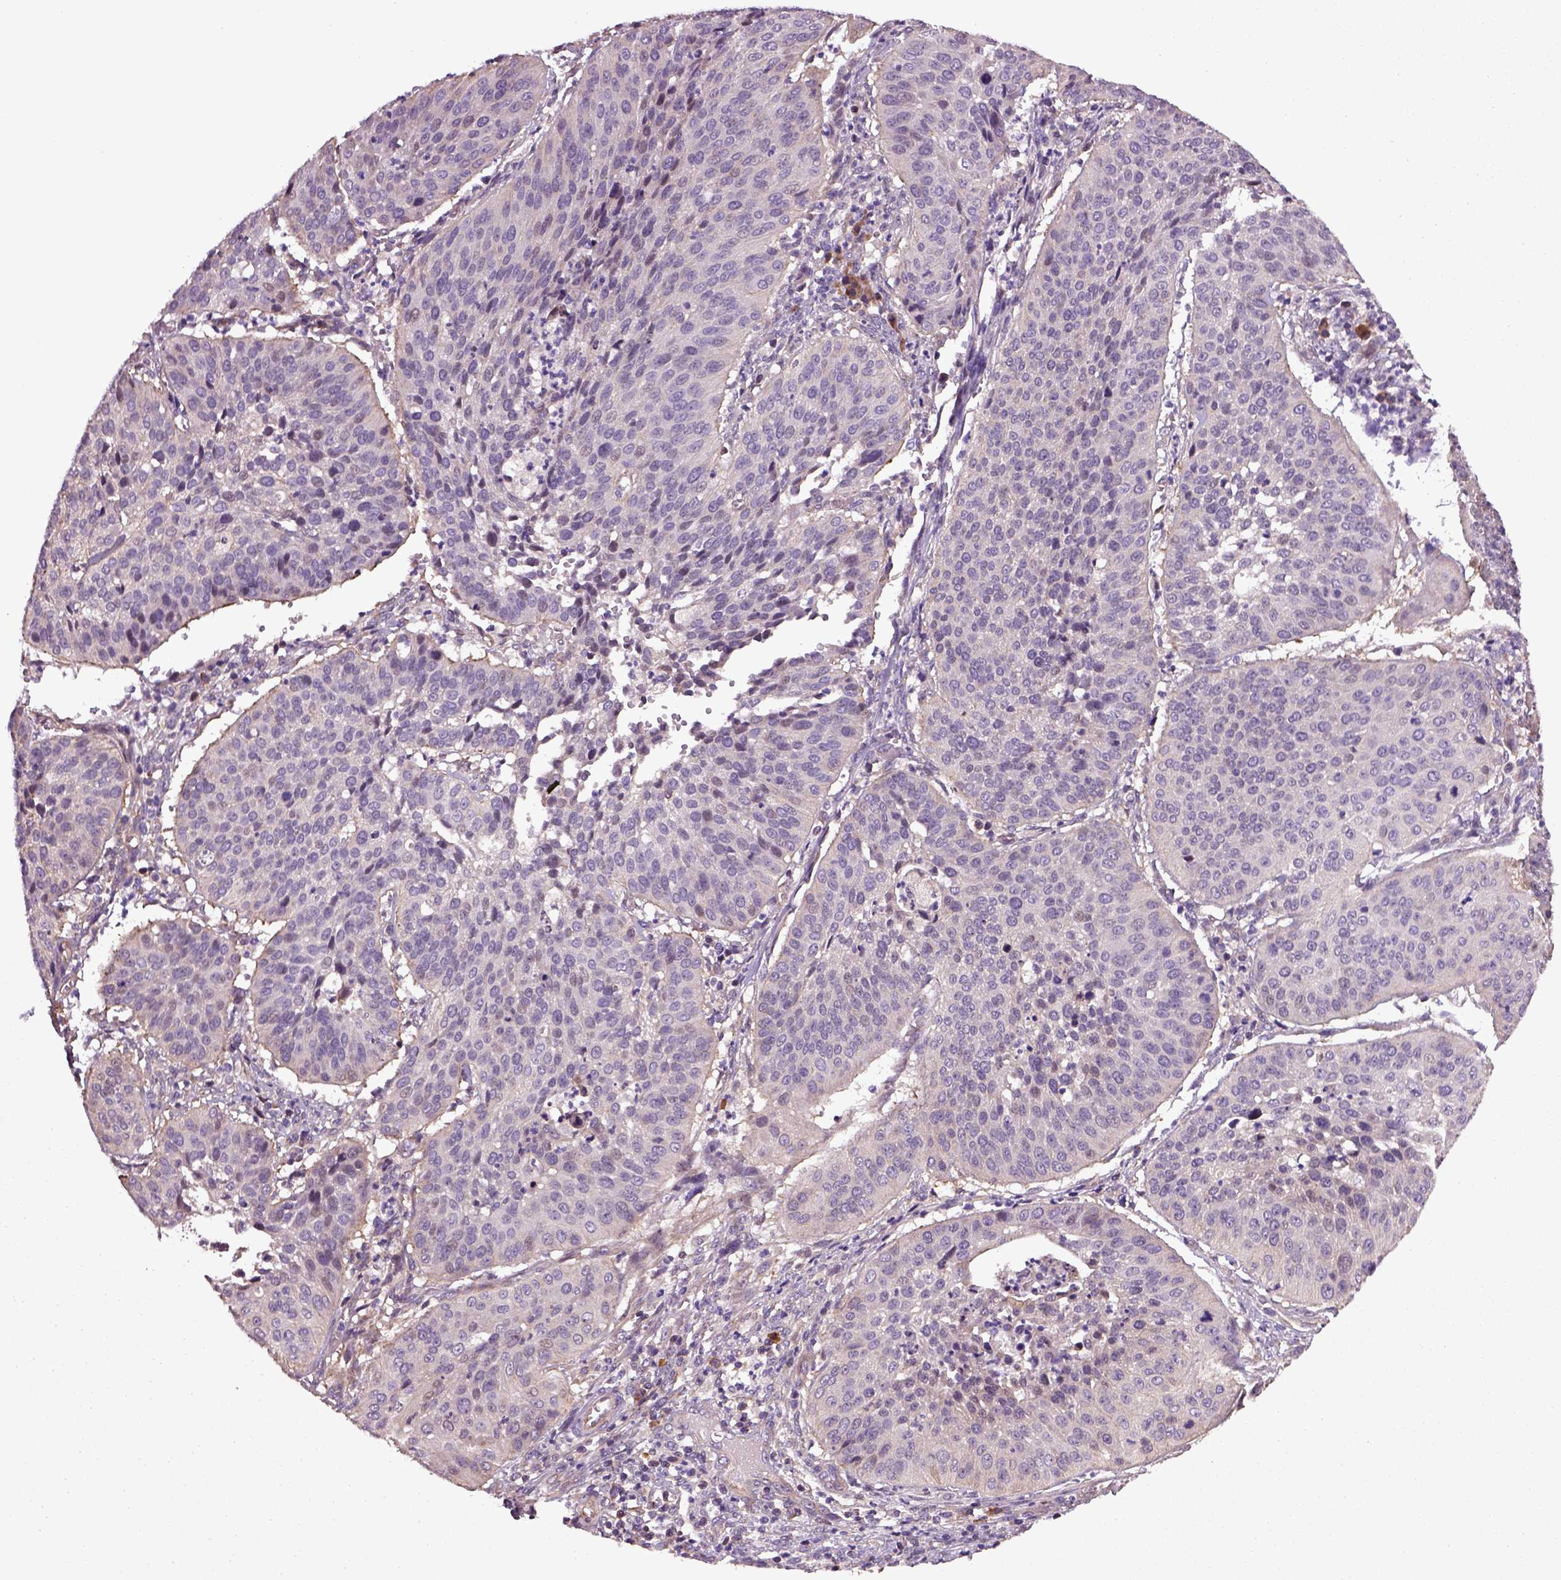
{"staining": {"intensity": "negative", "quantity": "none", "location": "none"}, "tissue": "cervical cancer", "cell_type": "Tumor cells", "image_type": "cancer", "snomed": [{"axis": "morphology", "description": "Normal tissue, NOS"}, {"axis": "morphology", "description": "Squamous cell carcinoma, NOS"}, {"axis": "topography", "description": "Cervix"}], "caption": "A photomicrograph of human cervical cancer (squamous cell carcinoma) is negative for staining in tumor cells. Brightfield microscopy of immunohistochemistry (IHC) stained with DAB (brown) and hematoxylin (blue), captured at high magnification.", "gene": "TPRG1", "patient": {"sex": "female", "age": 39}}